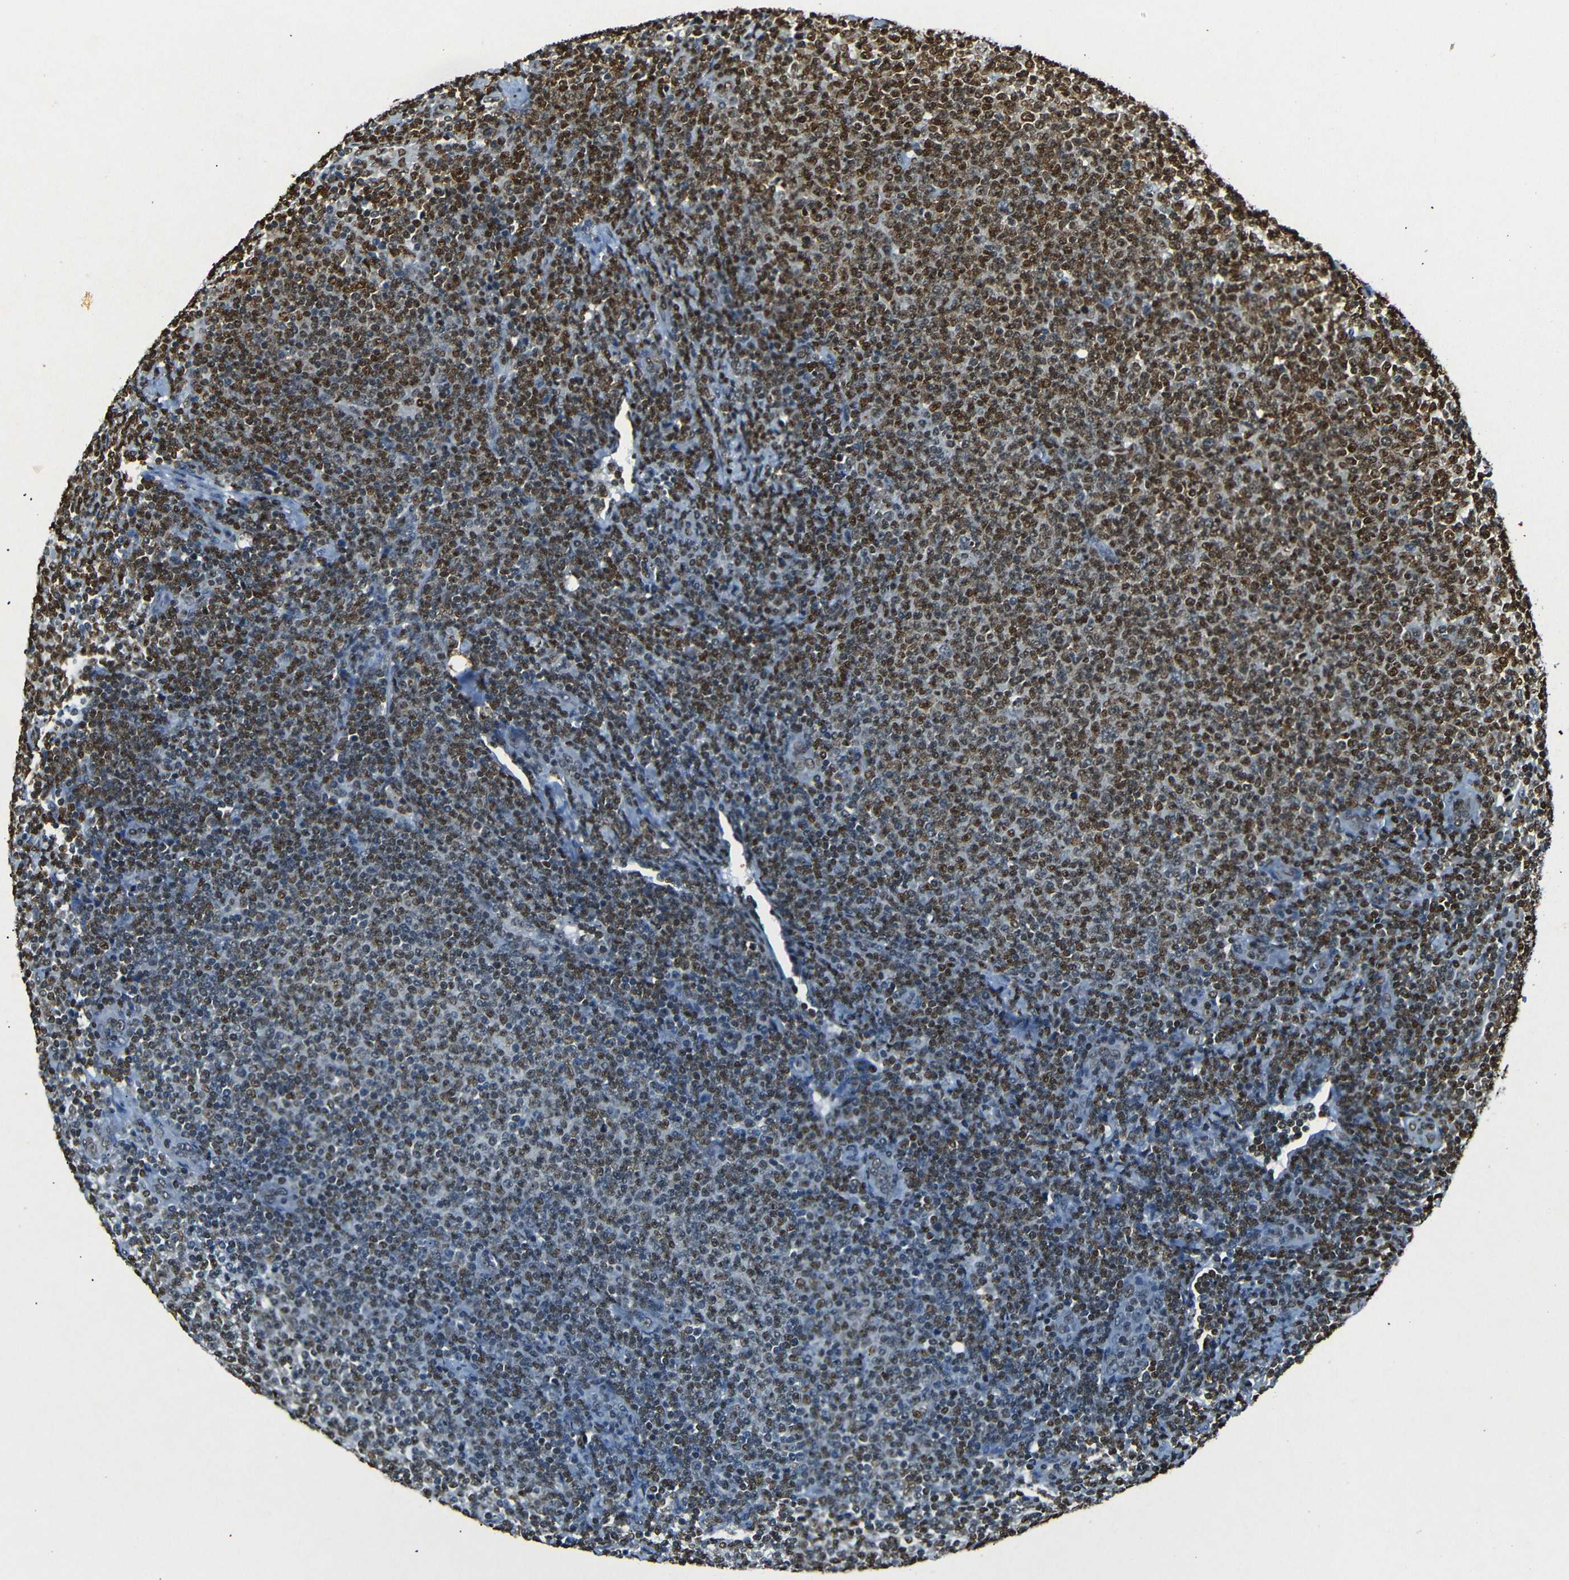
{"staining": {"intensity": "strong", "quantity": "25%-75%", "location": "nuclear"}, "tissue": "lymphoma", "cell_type": "Tumor cells", "image_type": "cancer", "snomed": [{"axis": "morphology", "description": "Malignant lymphoma, non-Hodgkin's type, Low grade"}, {"axis": "topography", "description": "Lymph node"}], "caption": "Immunohistochemistry (IHC) (DAB (3,3'-diaminobenzidine)) staining of lymphoma reveals strong nuclear protein expression in approximately 25%-75% of tumor cells.", "gene": "HMGN1", "patient": {"sex": "male", "age": 66}}